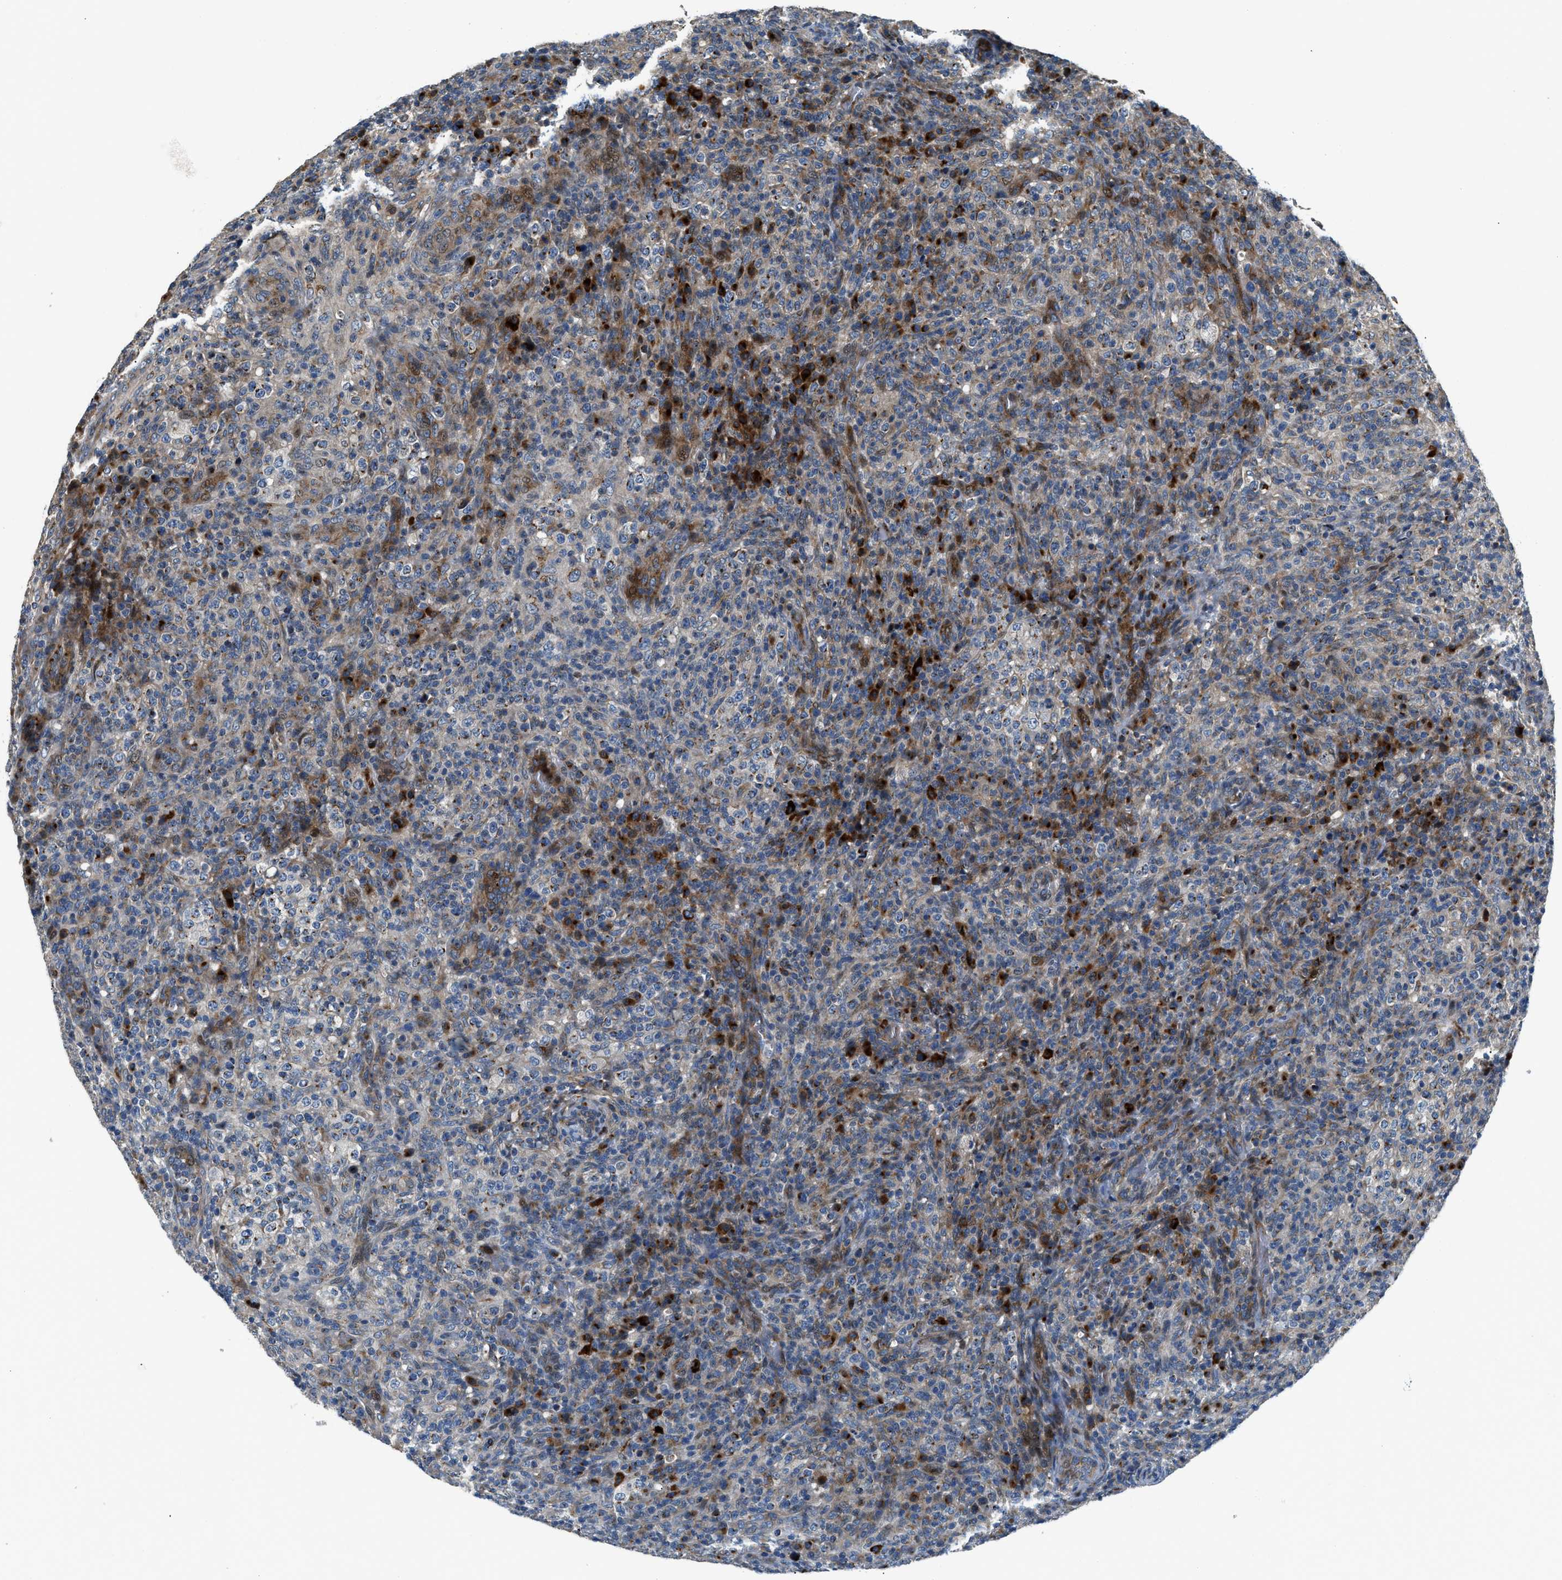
{"staining": {"intensity": "moderate", "quantity": "25%-75%", "location": "cytoplasmic/membranous"}, "tissue": "lymphoma", "cell_type": "Tumor cells", "image_type": "cancer", "snomed": [{"axis": "morphology", "description": "Malignant lymphoma, non-Hodgkin's type, High grade"}, {"axis": "topography", "description": "Lymph node"}], "caption": "Lymphoma tissue demonstrates moderate cytoplasmic/membranous expression in approximately 25%-75% of tumor cells", "gene": "FUT8", "patient": {"sex": "female", "age": 76}}